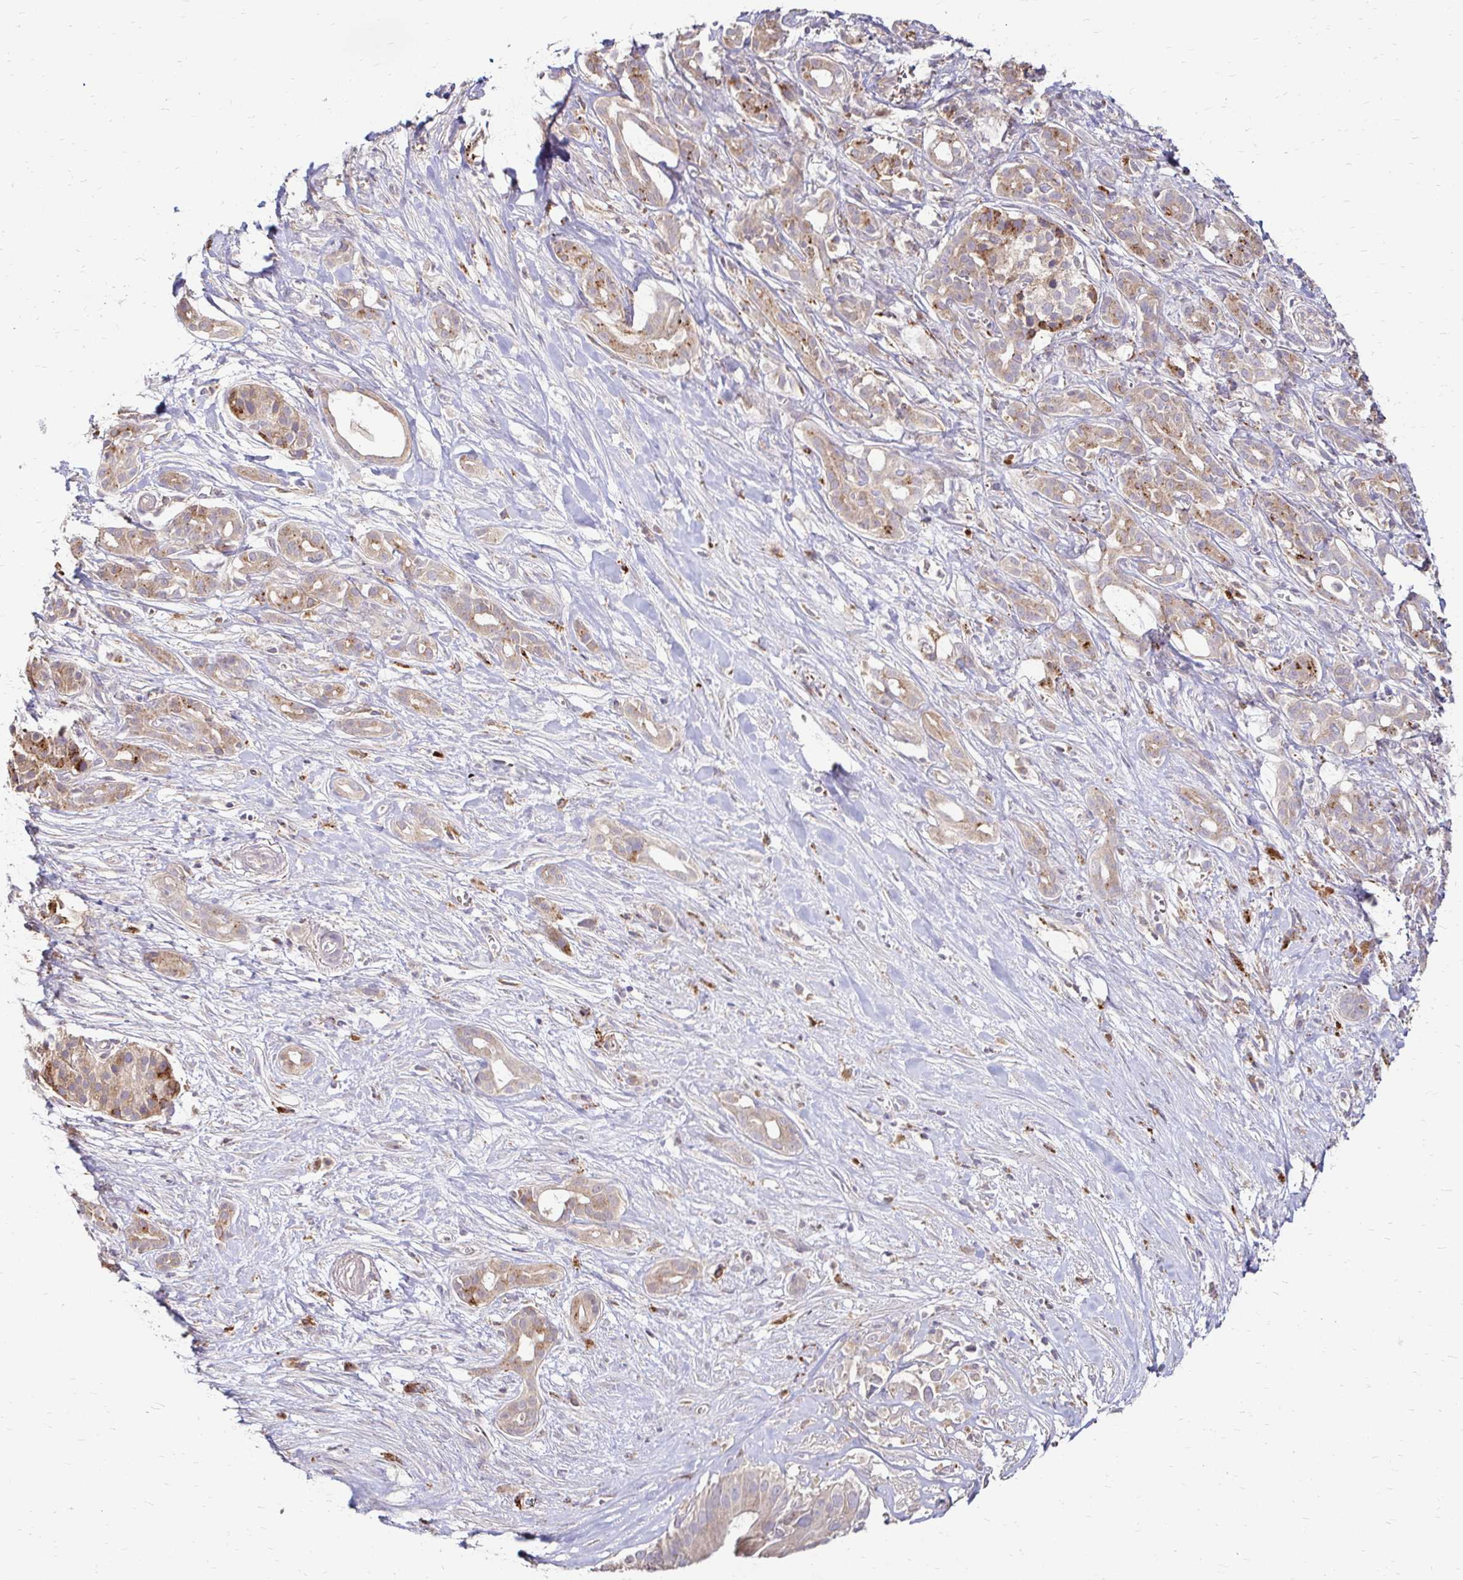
{"staining": {"intensity": "weak", "quantity": "25%-75%", "location": "cytoplasmic/membranous"}, "tissue": "pancreatic cancer", "cell_type": "Tumor cells", "image_type": "cancer", "snomed": [{"axis": "morphology", "description": "Adenocarcinoma, NOS"}, {"axis": "topography", "description": "Pancreas"}], "caption": "This photomicrograph exhibits pancreatic cancer (adenocarcinoma) stained with immunohistochemistry to label a protein in brown. The cytoplasmic/membranous of tumor cells show weak positivity for the protein. Nuclei are counter-stained blue.", "gene": "IDUA", "patient": {"sex": "male", "age": 61}}